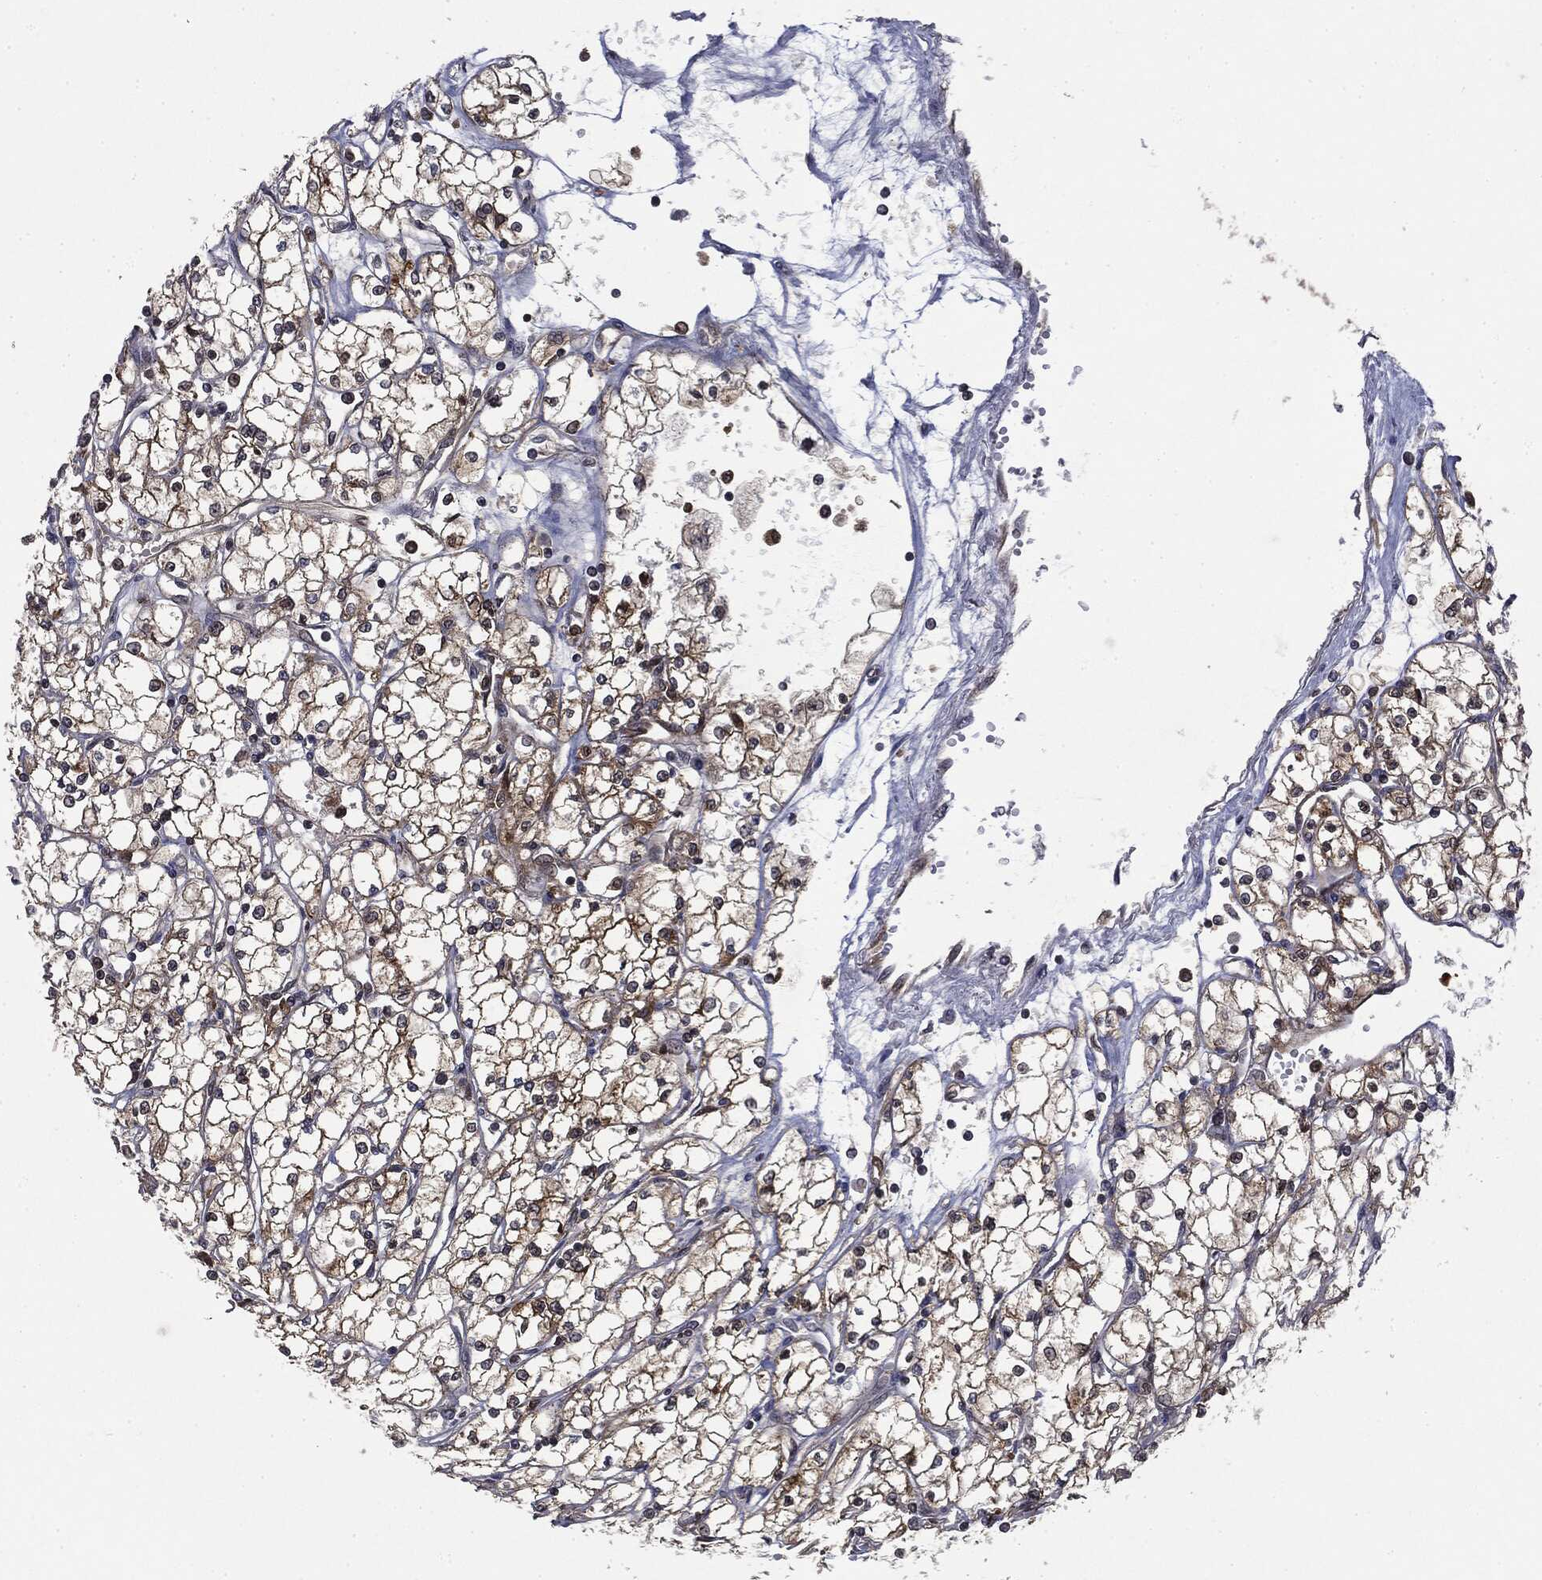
{"staining": {"intensity": "moderate", "quantity": ">75%", "location": "cytoplasmic/membranous"}, "tissue": "renal cancer", "cell_type": "Tumor cells", "image_type": "cancer", "snomed": [{"axis": "morphology", "description": "Adenocarcinoma, NOS"}, {"axis": "topography", "description": "Kidney"}], "caption": "Immunohistochemistry photomicrograph of neoplastic tissue: renal cancer stained using IHC displays medium levels of moderate protein expression localized specifically in the cytoplasmic/membranous of tumor cells, appearing as a cytoplasmic/membranous brown color.", "gene": "SNX5", "patient": {"sex": "male", "age": 67}}